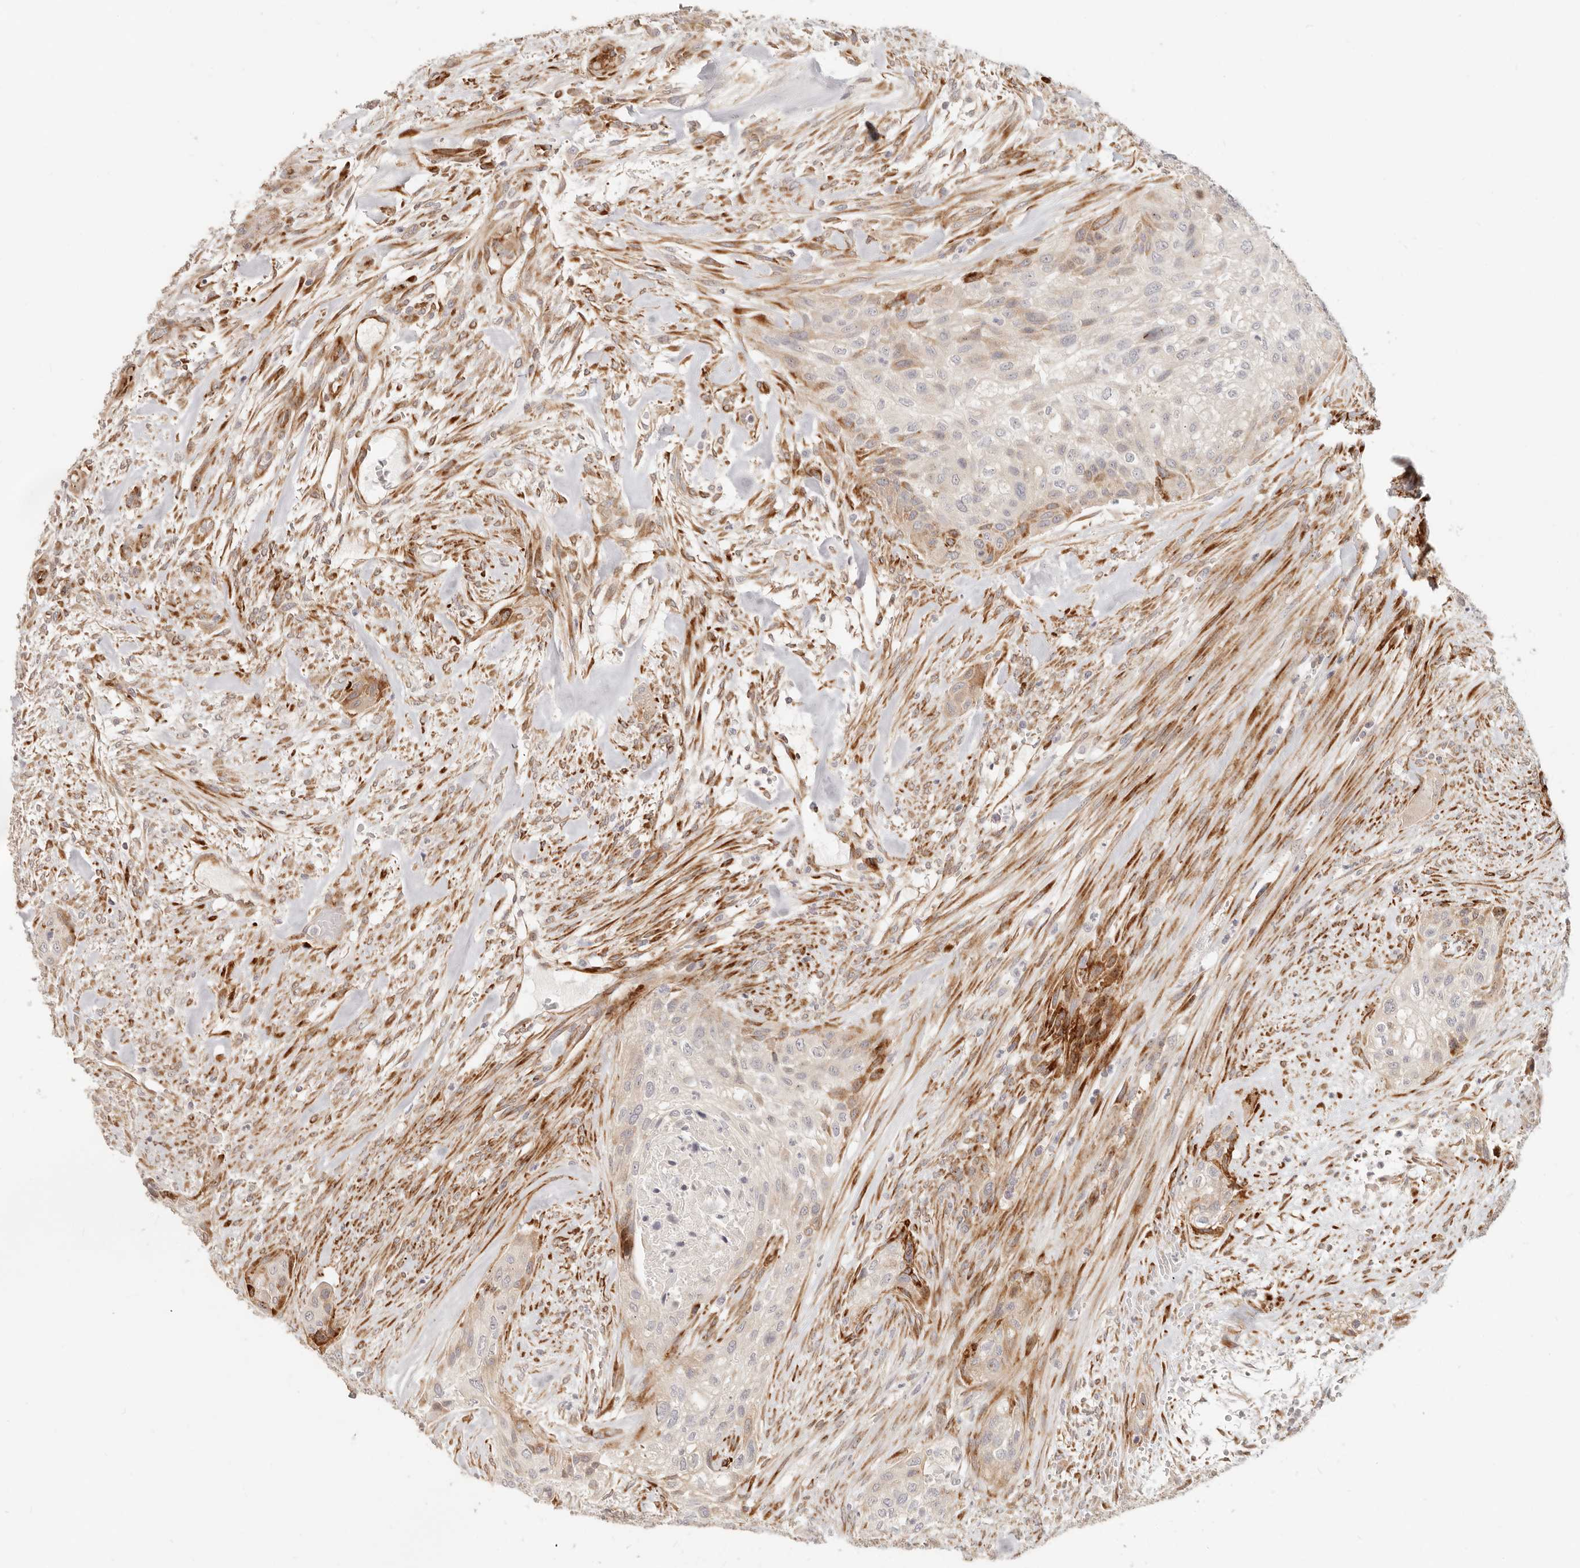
{"staining": {"intensity": "moderate", "quantity": "<25%", "location": "cytoplasmic/membranous"}, "tissue": "urothelial cancer", "cell_type": "Tumor cells", "image_type": "cancer", "snomed": [{"axis": "morphology", "description": "Urothelial carcinoma, High grade"}, {"axis": "topography", "description": "Urinary bladder"}], "caption": "Moderate cytoplasmic/membranous expression is seen in approximately <25% of tumor cells in urothelial cancer.", "gene": "SASS6", "patient": {"sex": "male", "age": 35}}